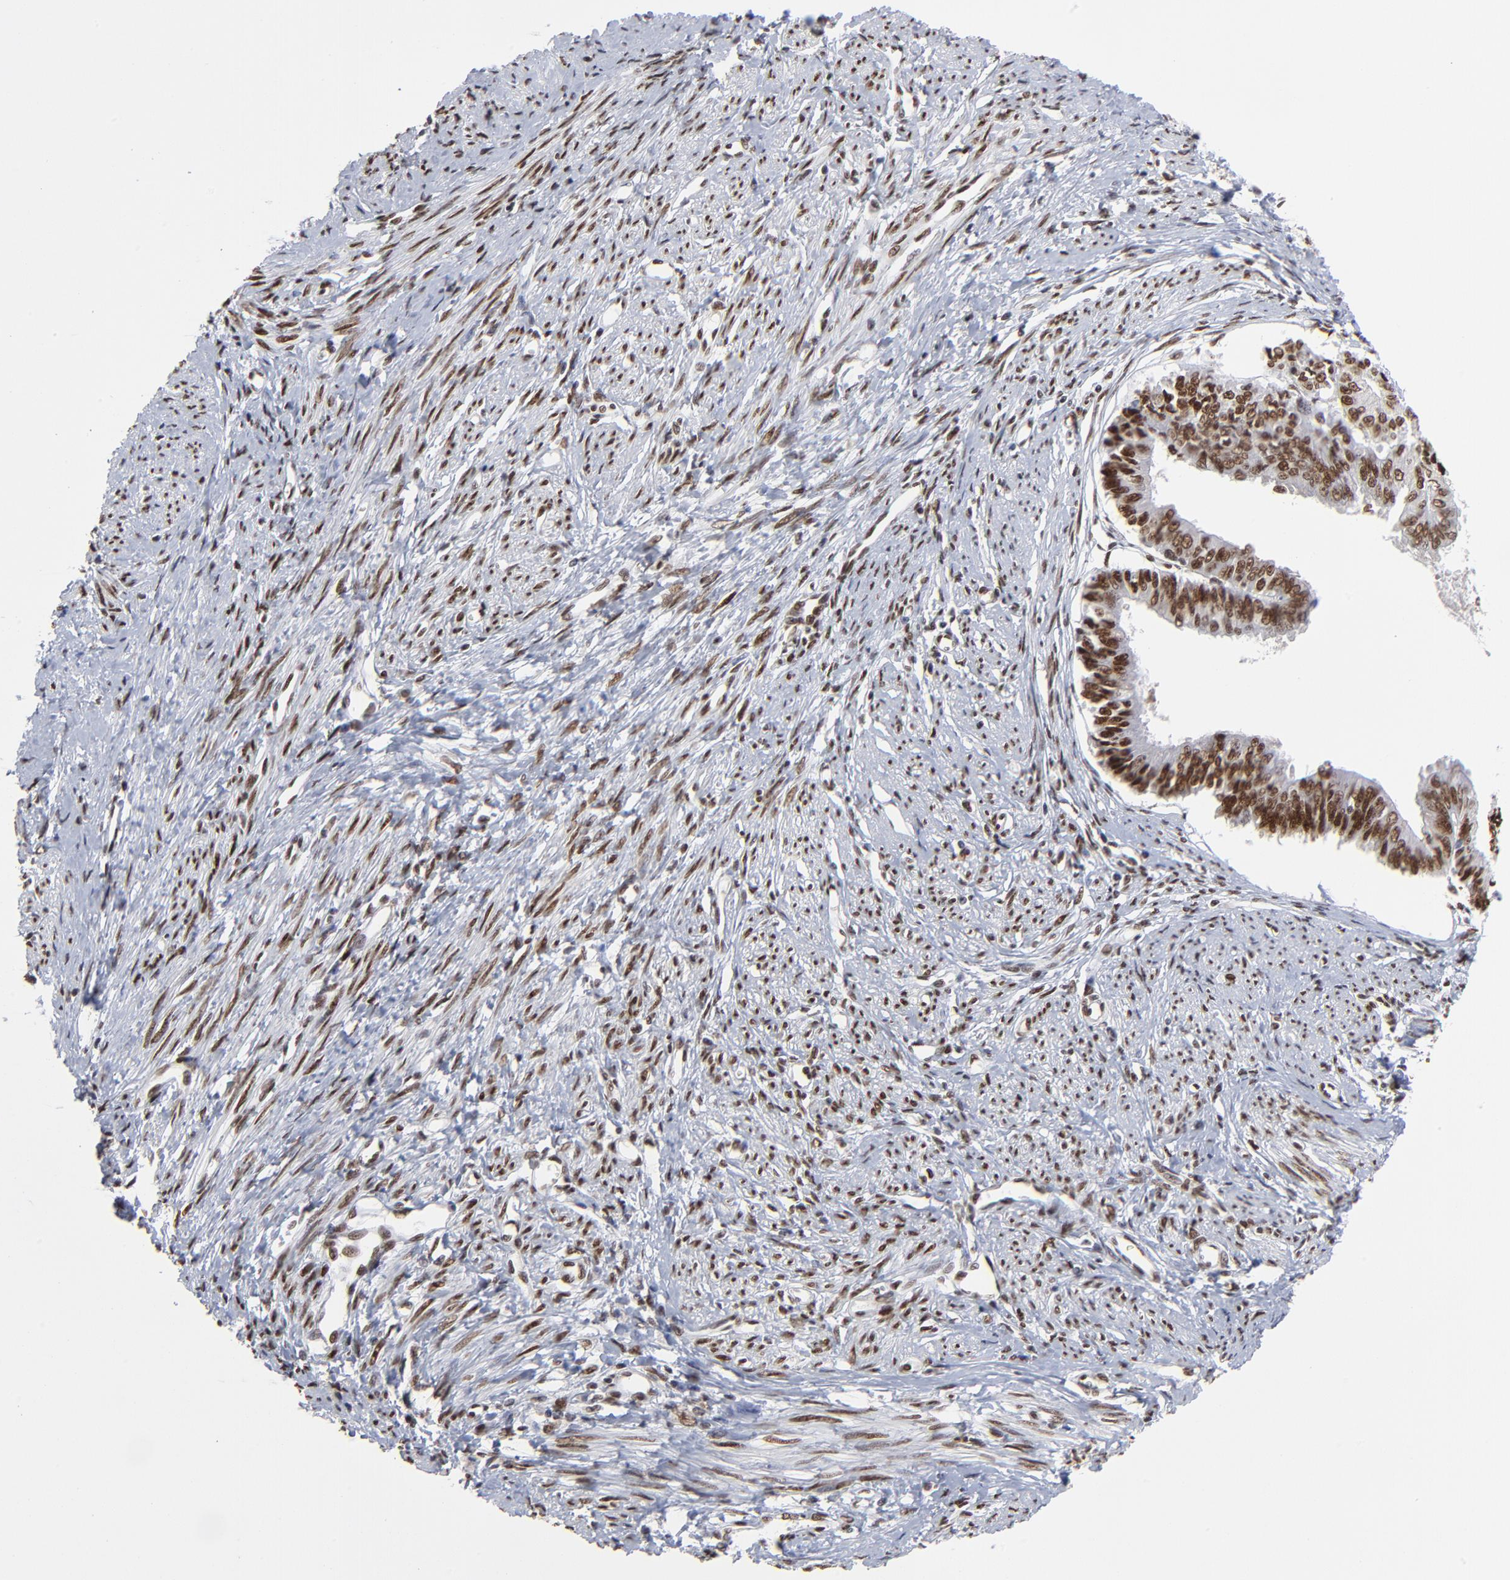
{"staining": {"intensity": "strong", "quantity": ">75%", "location": "nuclear"}, "tissue": "endometrial cancer", "cell_type": "Tumor cells", "image_type": "cancer", "snomed": [{"axis": "morphology", "description": "Adenocarcinoma, NOS"}, {"axis": "topography", "description": "Endometrium"}], "caption": "Protein staining of endometrial adenocarcinoma tissue displays strong nuclear staining in approximately >75% of tumor cells.", "gene": "ZMYM3", "patient": {"sex": "female", "age": 76}}